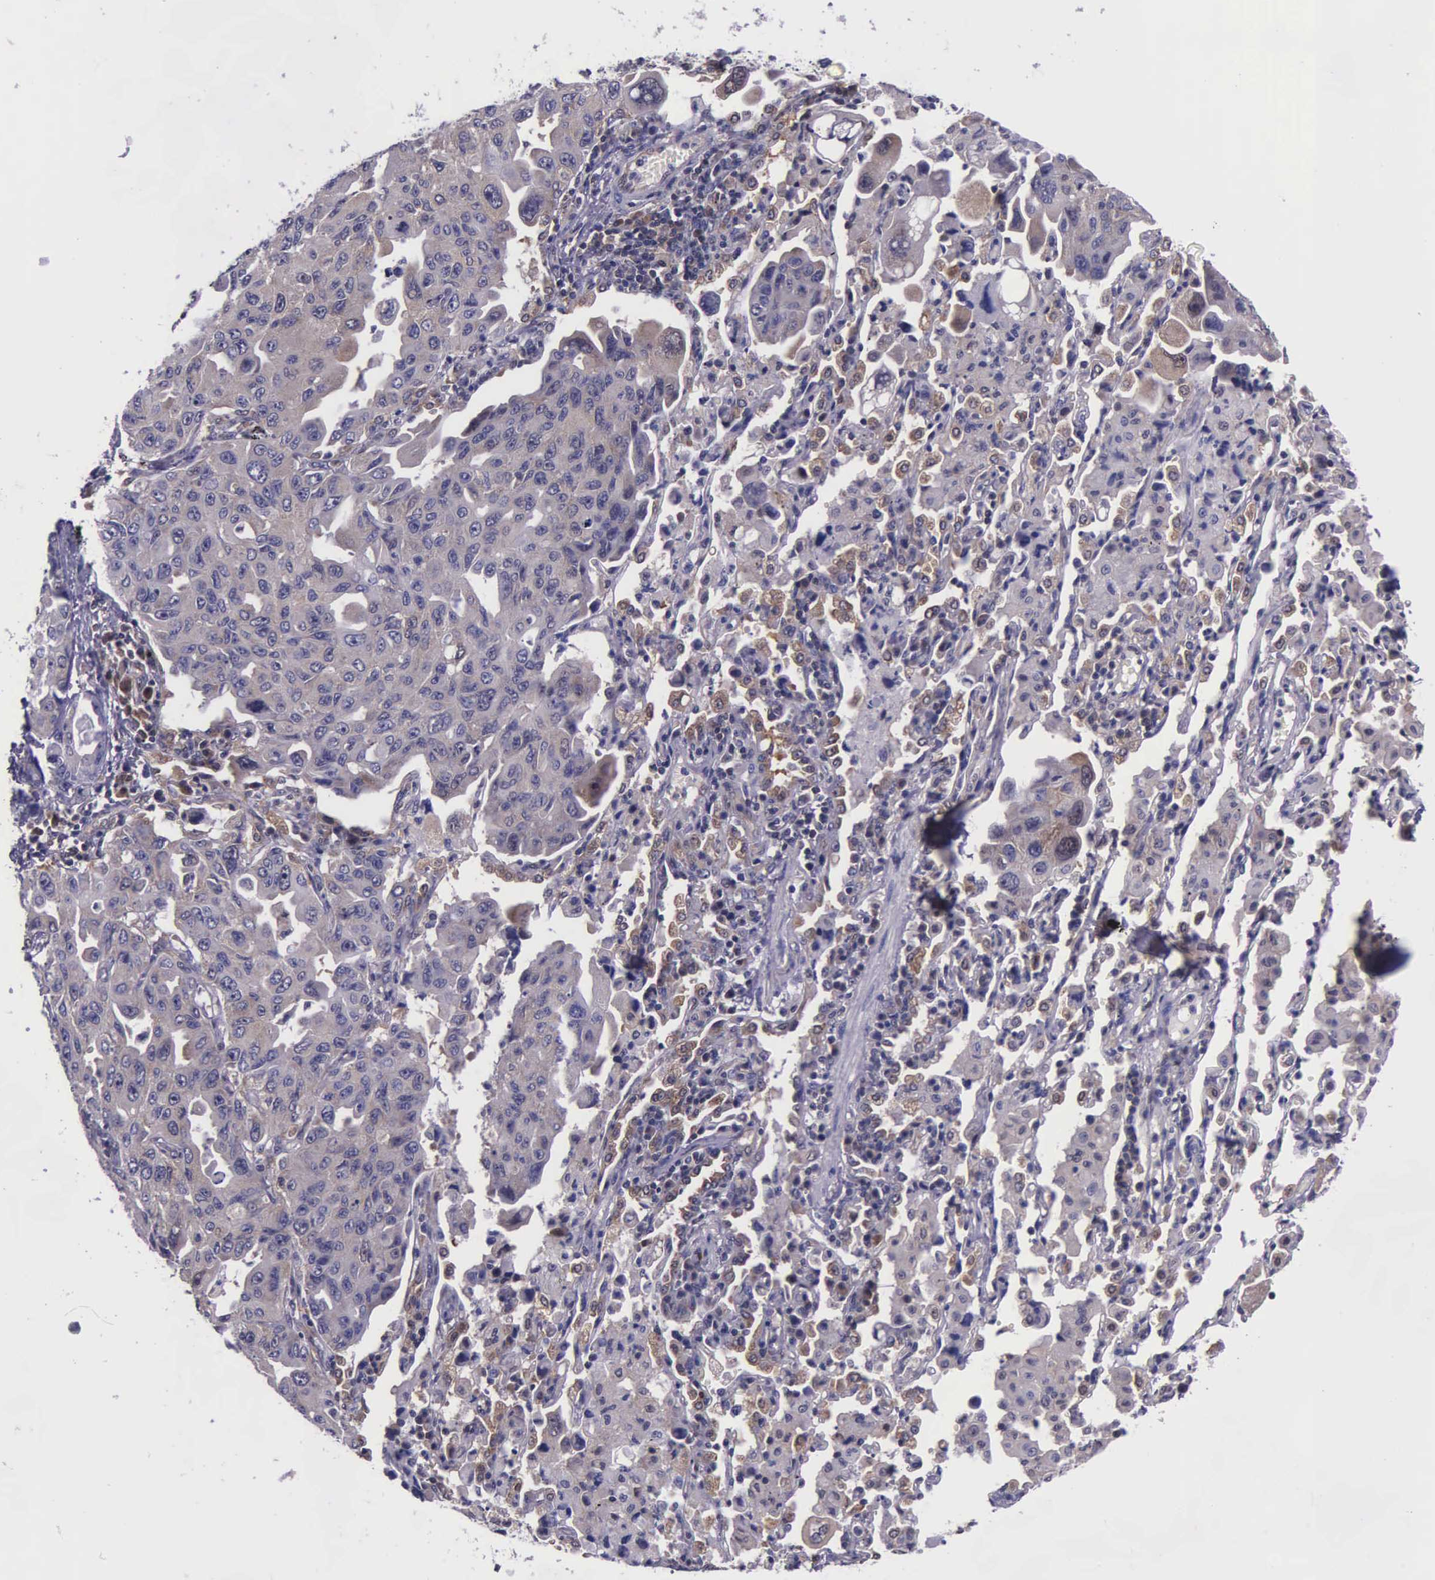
{"staining": {"intensity": "weak", "quantity": ">75%", "location": "cytoplasmic/membranous"}, "tissue": "lung cancer", "cell_type": "Tumor cells", "image_type": "cancer", "snomed": [{"axis": "morphology", "description": "Adenocarcinoma, NOS"}, {"axis": "topography", "description": "Lung"}], "caption": "An IHC micrograph of tumor tissue is shown. Protein staining in brown highlights weak cytoplasmic/membranous positivity in adenocarcinoma (lung) within tumor cells. (Stains: DAB in brown, nuclei in blue, Microscopy: brightfield microscopy at high magnification).", "gene": "GMPR2", "patient": {"sex": "male", "age": 64}}